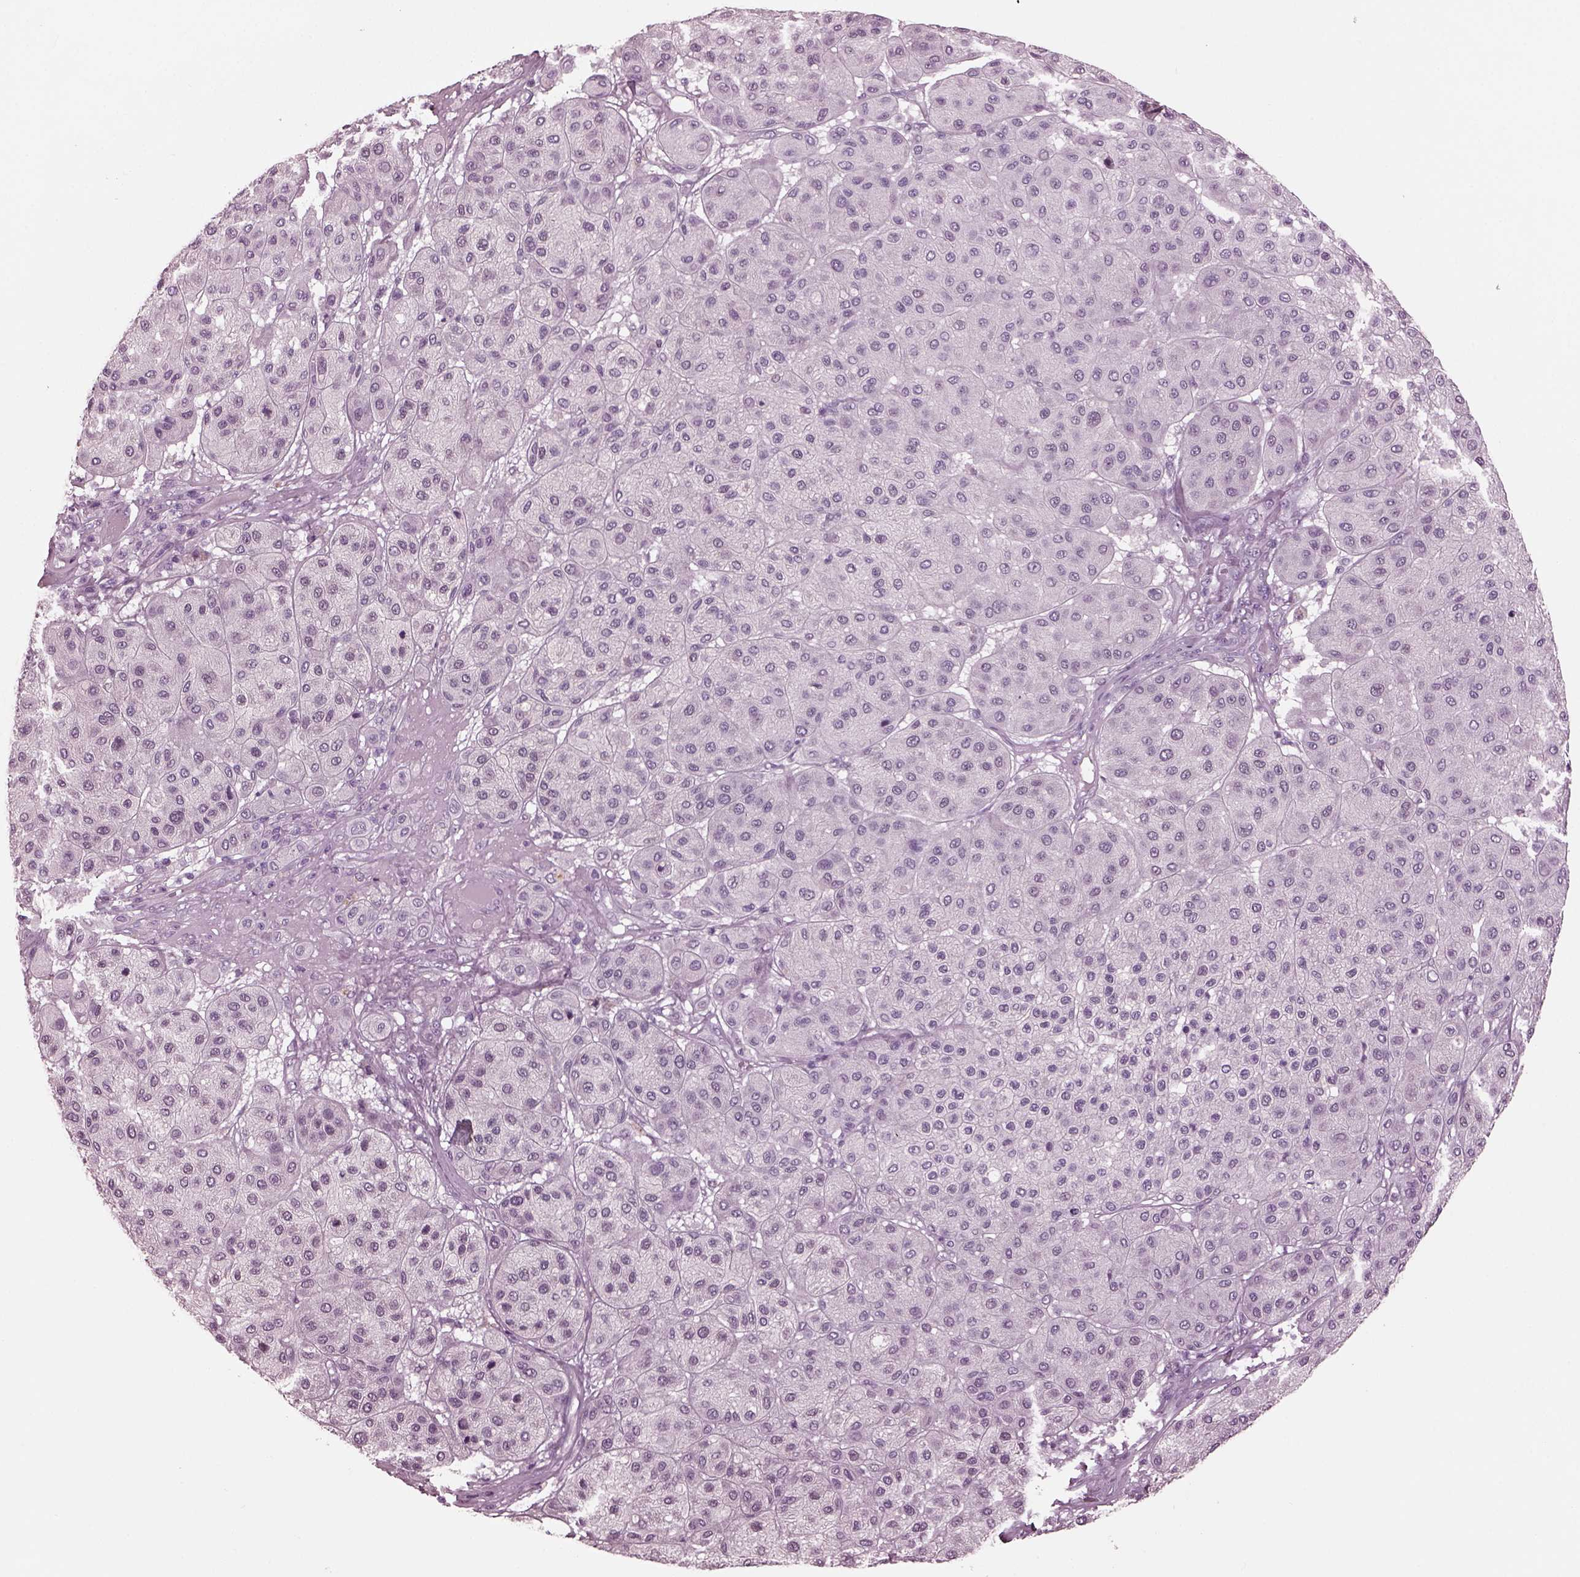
{"staining": {"intensity": "negative", "quantity": "none", "location": "none"}, "tissue": "melanoma", "cell_type": "Tumor cells", "image_type": "cancer", "snomed": [{"axis": "morphology", "description": "Malignant melanoma, Metastatic site"}, {"axis": "topography", "description": "Smooth muscle"}], "caption": "The photomicrograph displays no significant positivity in tumor cells of melanoma.", "gene": "MIB2", "patient": {"sex": "male", "age": 41}}